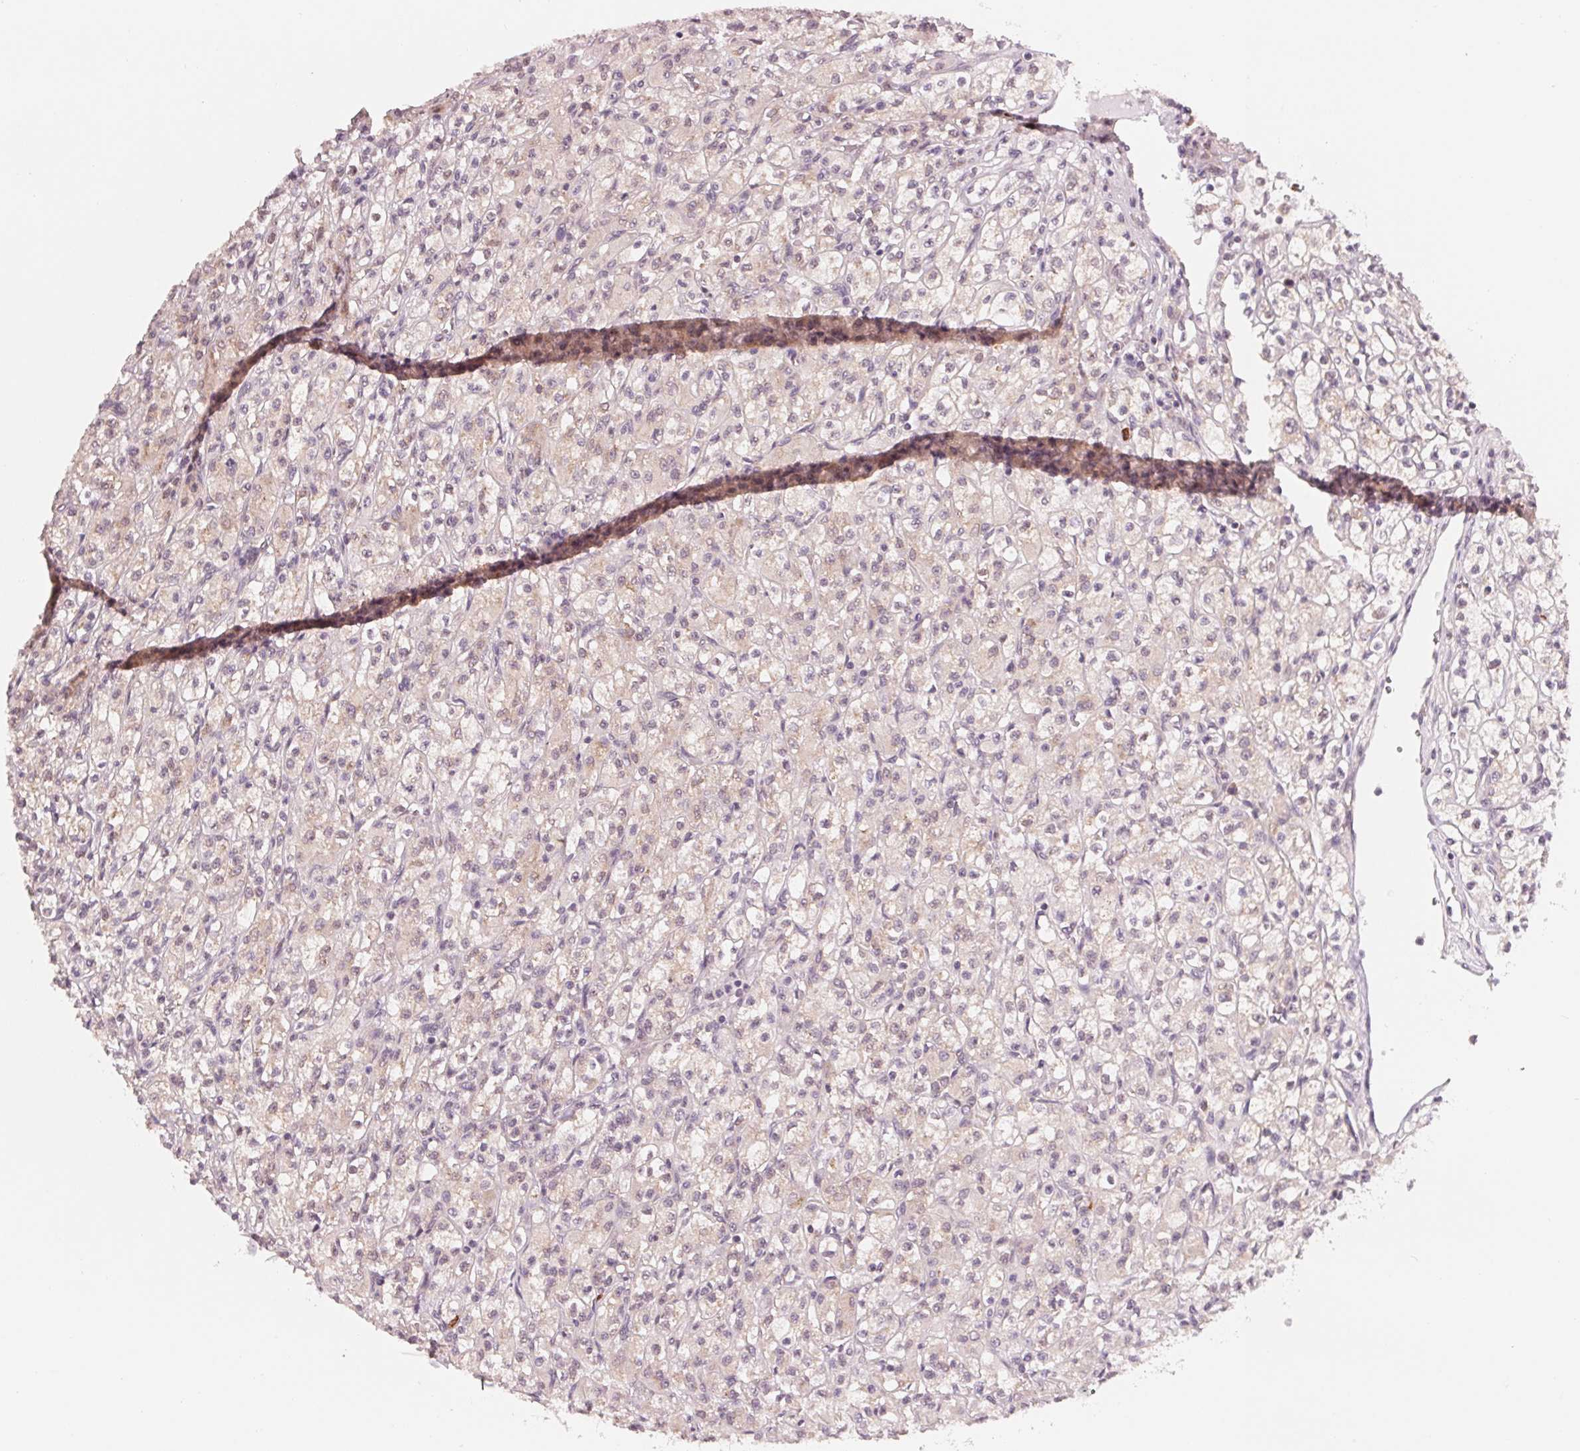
{"staining": {"intensity": "weak", "quantity": "<25%", "location": "cytoplasmic/membranous"}, "tissue": "renal cancer", "cell_type": "Tumor cells", "image_type": "cancer", "snomed": [{"axis": "morphology", "description": "Adenocarcinoma, NOS"}, {"axis": "topography", "description": "Kidney"}], "caption": "IHC of renal cancer (adenocarcinoma) demonstrates no staining in tumor cells.", "gene": "GIGYF2", "patient": {"sex": "female", "age": 70}}